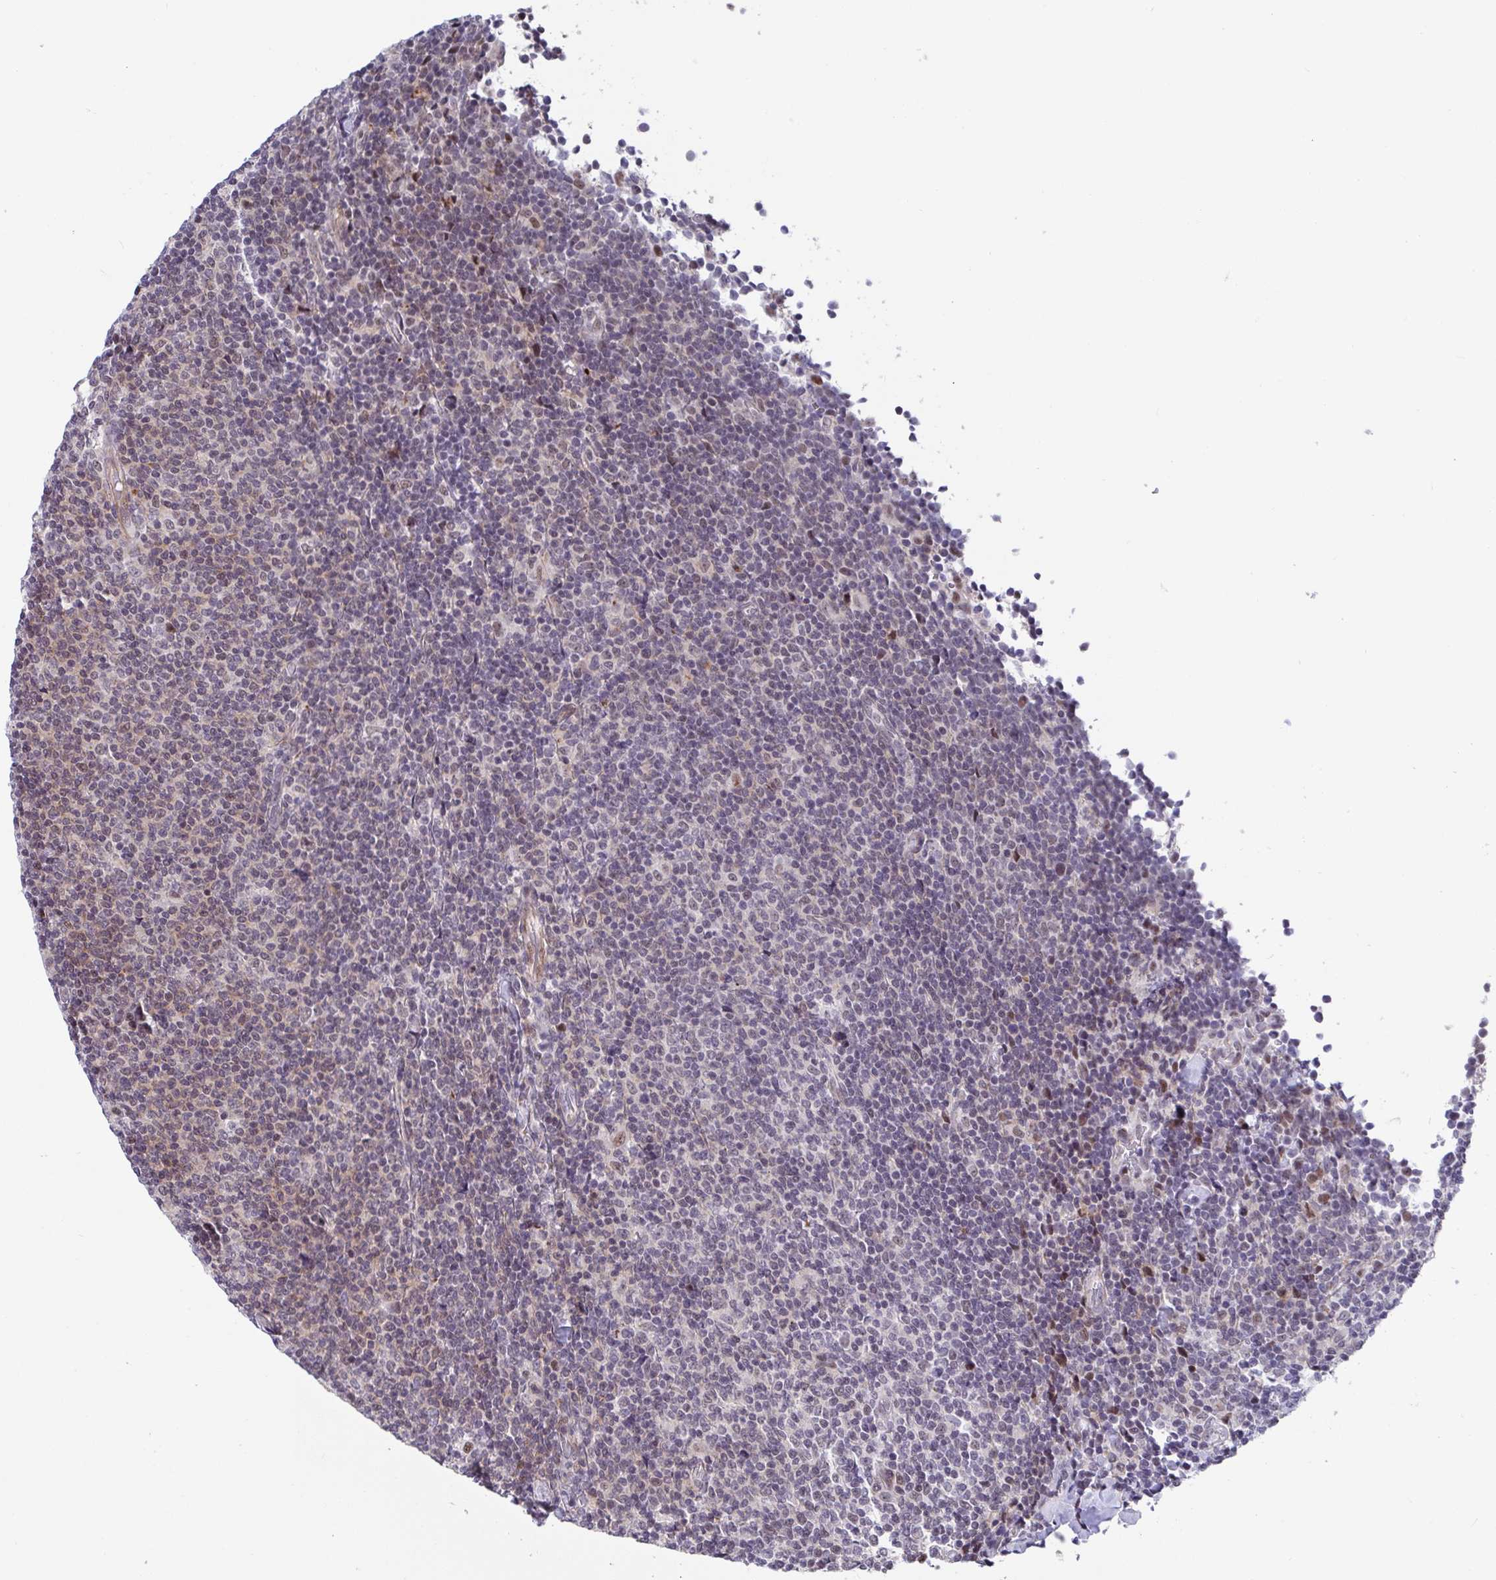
{"staining": {"intensity": "moderate", "quantity": "<25%", "location": "cytoplasmic/membranous"}, "tissue": "lymphoma", "cell_type": "Tumor cells", "image_type": "cancer", "snomed": [{"axis": "morphology", "description": "Malignant lymphoma, non-Hodgkin's type, Low grade"}, {"axis": "topography", "description": "Lymph node"}], "caption": "Lymphoma stained for a protein demonstrates moderate cytoplasmic/membranous positivity in tumor cells. (Brightfield microscopy of DAB IHC at high magnification).", "gene": "WDR72", "patient": {"sex": "male", "age": 52}}